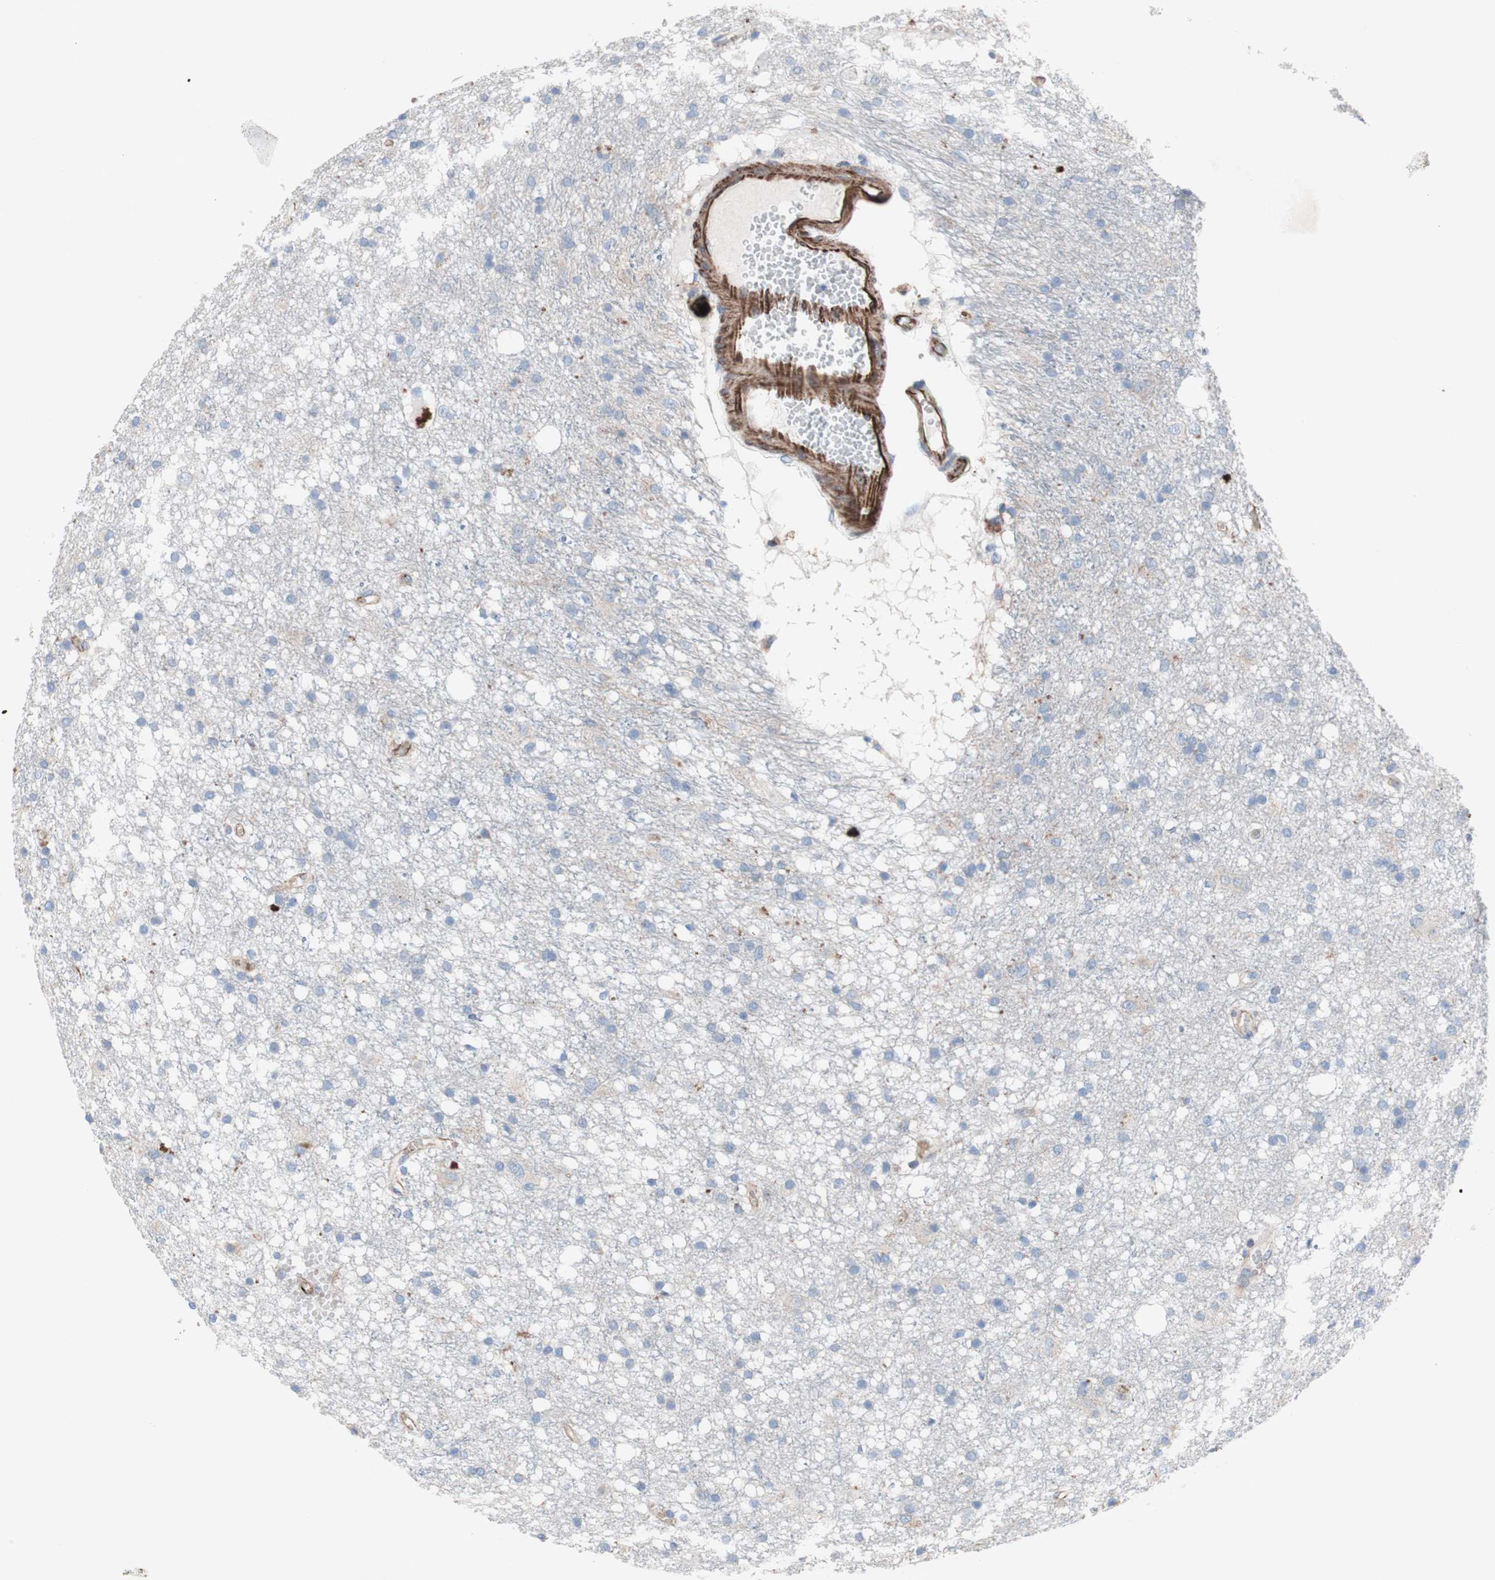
{"staining": {"intensity": "negative", "quantity": "none", "location": "none"}, "tissue": "glioma", "cell_type": "Tumor cells", "image_type": "cancer", "snomed": [{"axis": "morphology", "description": "Glioma, malignant, High grade"}, {"axis": "topography", "description": "Brain"}], "caption": "Immunohistochemical staining of human high-grade glioma (malignant) exhibits no significant expression in tumor cells.", "gene": "AGPAT5", "patient": {"sex": "female", "age": 59}}